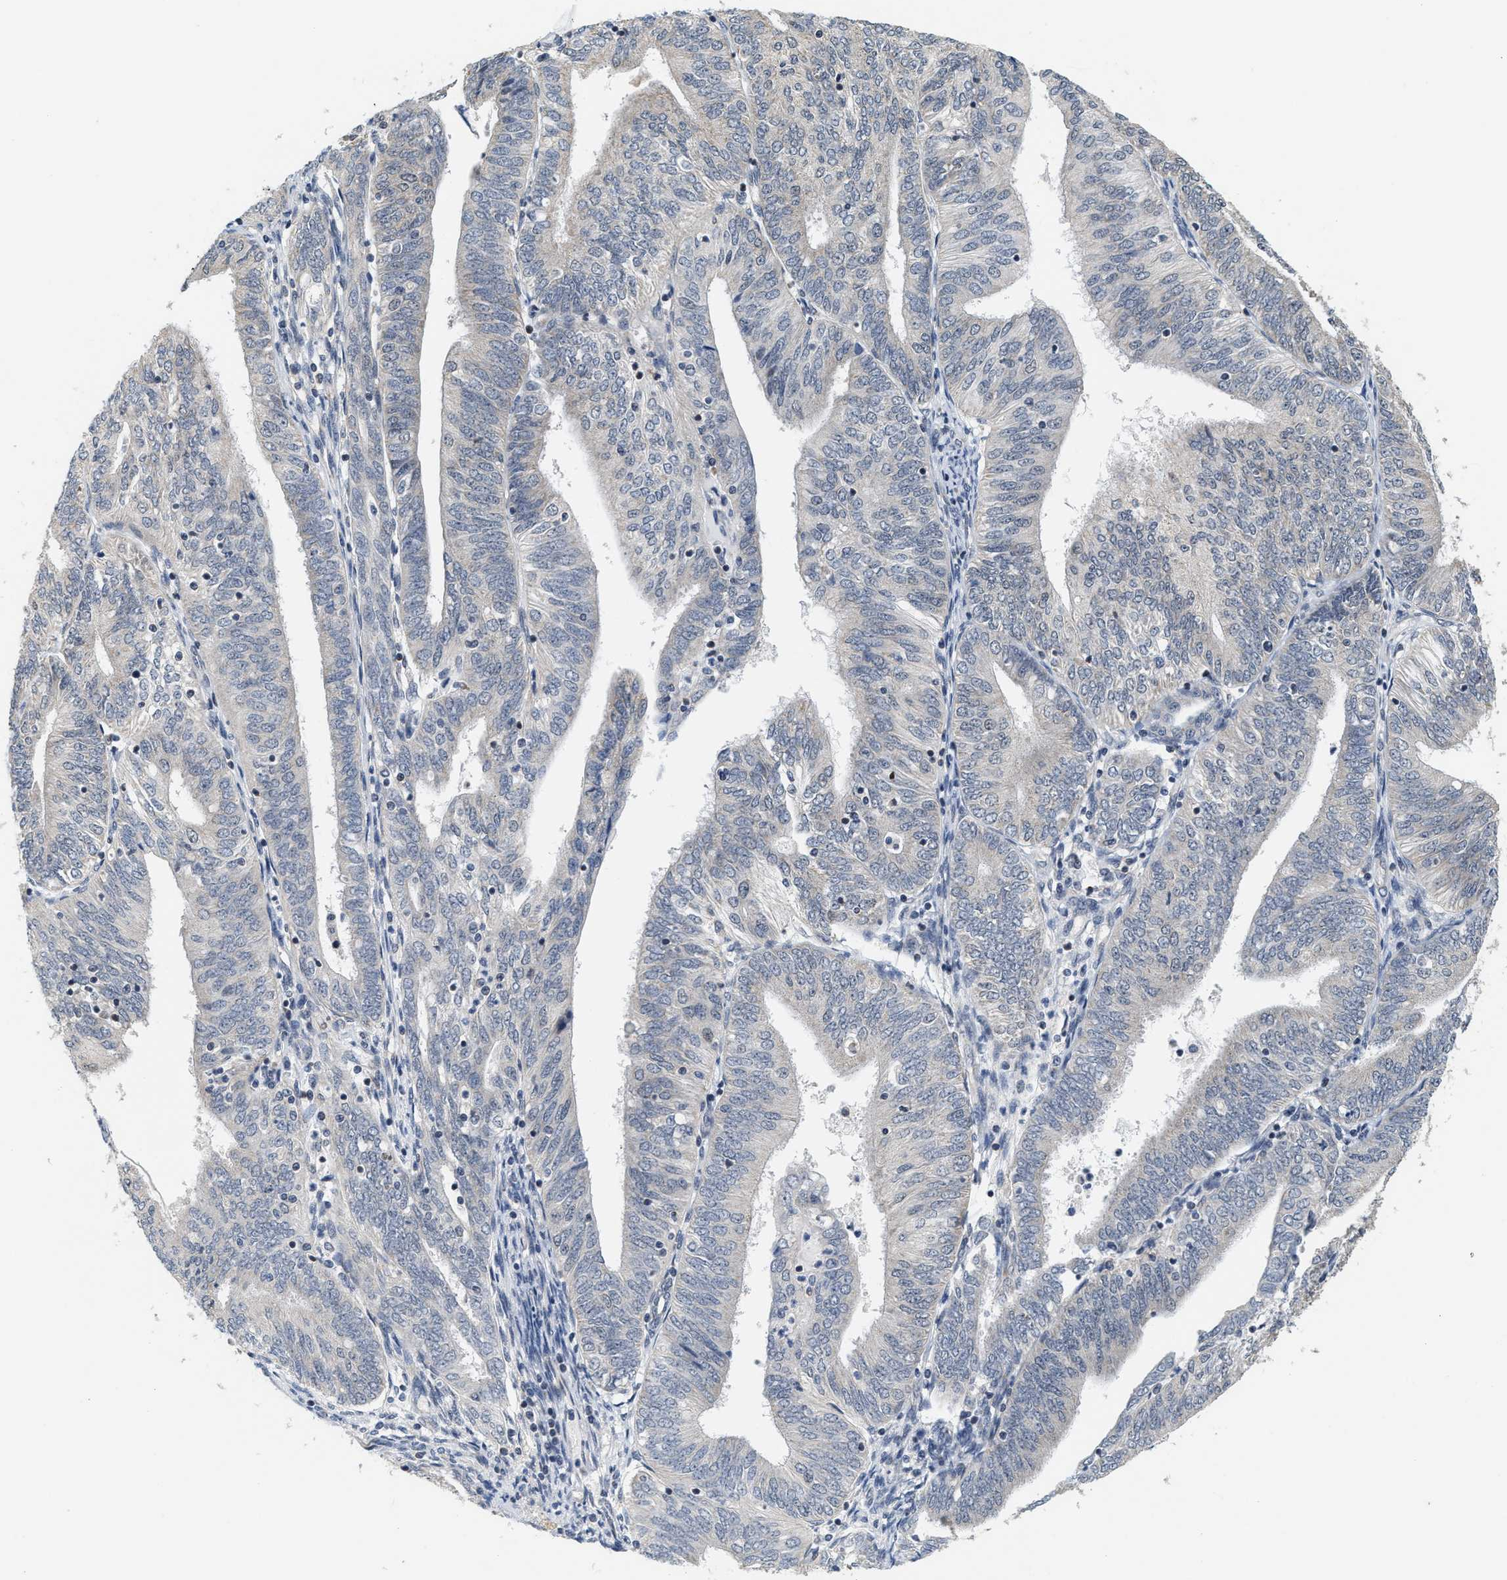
{"staining": {"intensity": "negative", "quantity": "none", "location": "none"}, "tissue": "endometrial cancer", "cell_type": "Tumor cells", "image_type": "cancer", "snomed": [{"axis": "morphology", "description": "Adenocarcinoma, NOS"}, {"axis": "topography", "description": "Endometrium"}], "caption": "Immunohistochemistry photomicrograph of human endometrial cancer (adenocarcinoma) stained for a protein (brown), which demonstrates no staining in tumor cells.", "gene": "GIGYF1", "patient": {"sex": "female", "age": 58}}